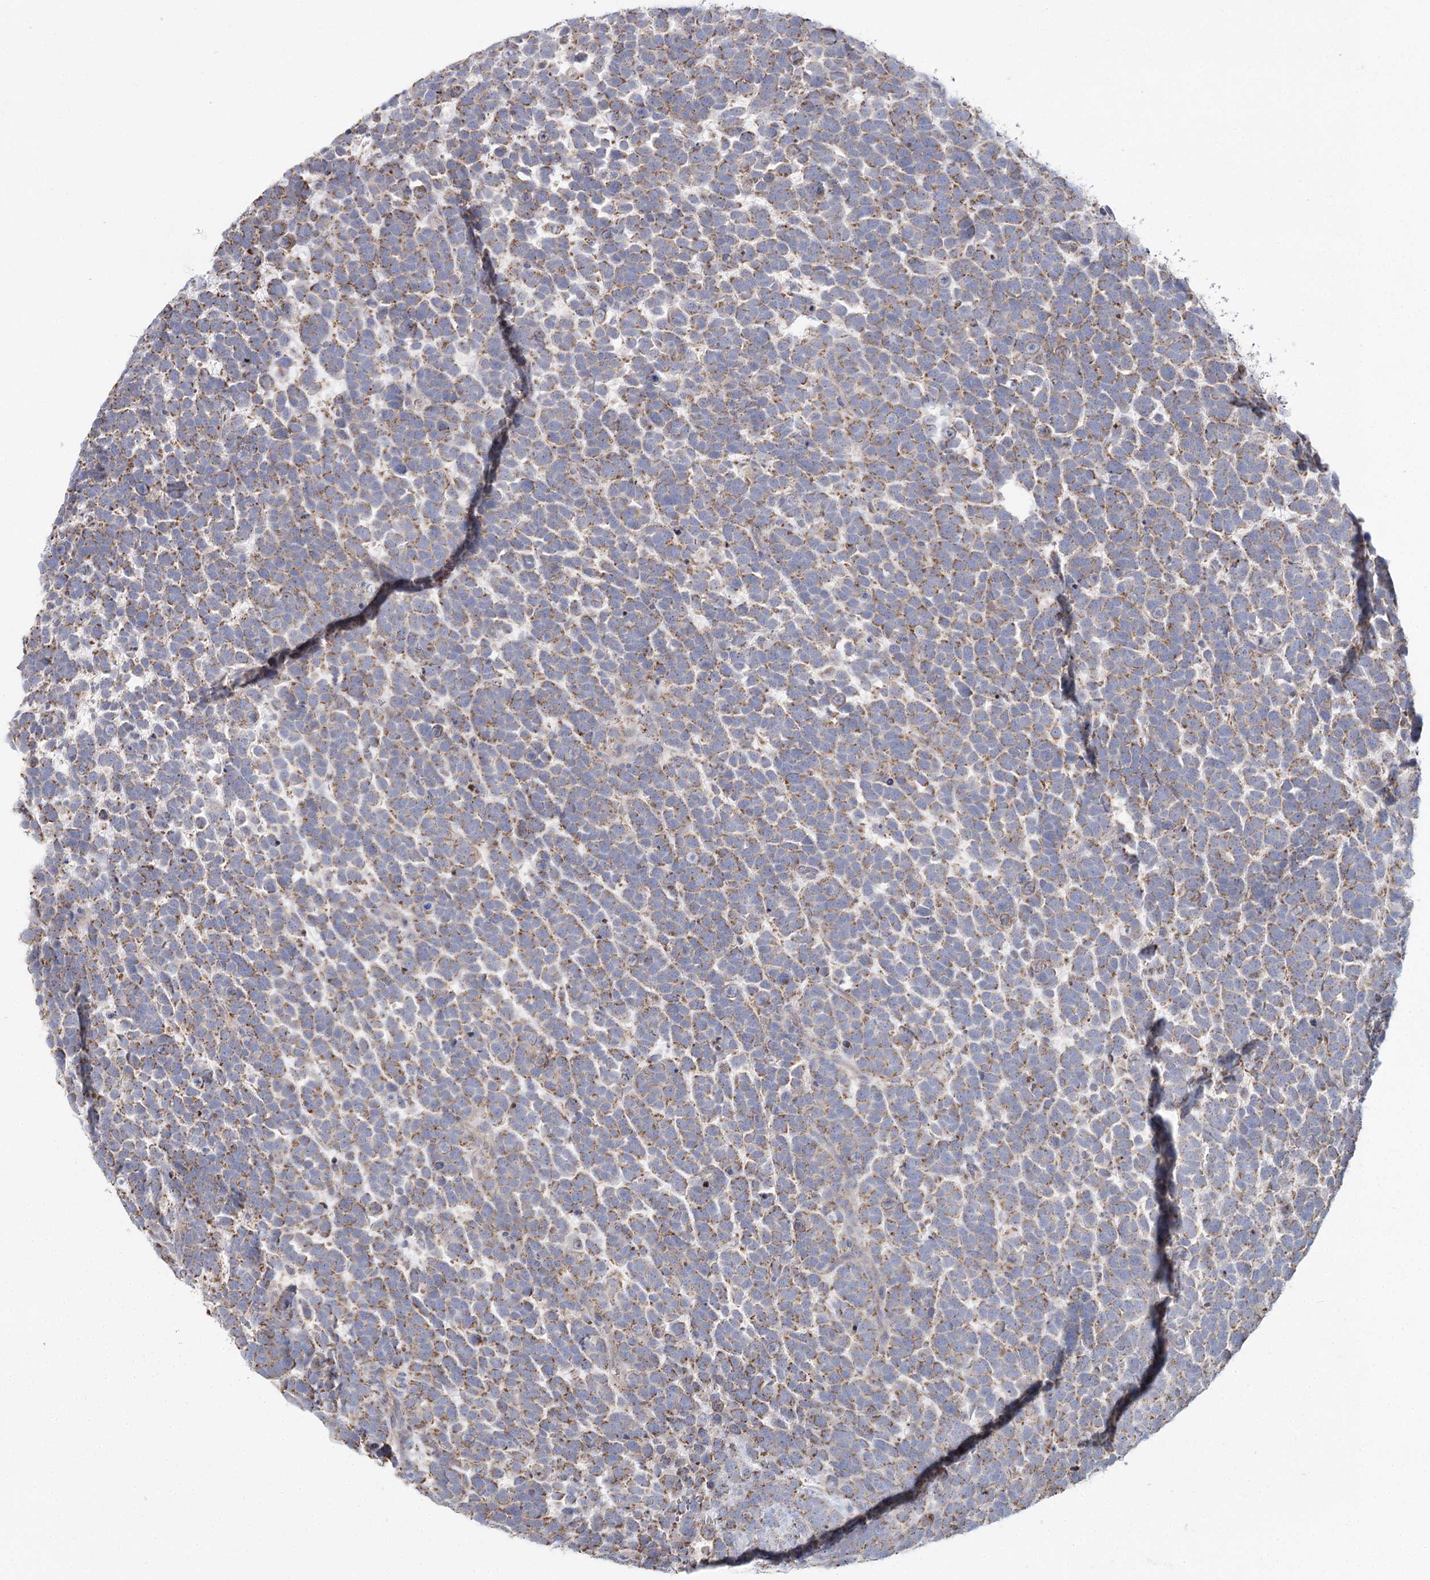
{"staining": {"intensity": "moderate", "quantity": ">75%", "location": "cytoplasmic/membranous"}, "tissue": "urothelial cancer", "cell_type": "Tumor cells", "image_type": "cancer", "snomed": [{"axis": "morphology", "description": "Urothelial carcinoma, High grade"}, {"axis": "topography", "description": "Urinary bladder"}], "caption": "Immunohistochemistry (IHC) histopathology image of neoplastic tissue: urothelial carcinoma (high-grade) stained using immunohistochemistry (IHC) reveals medium levels of moderate protein expression localized specifically in the cytoplasmic/membranous of tumor cells, appearing as a cytoplasmic/membranous brown color.", "gene": "ACOX2", "patient": {"sex": "female", "age": 82}}